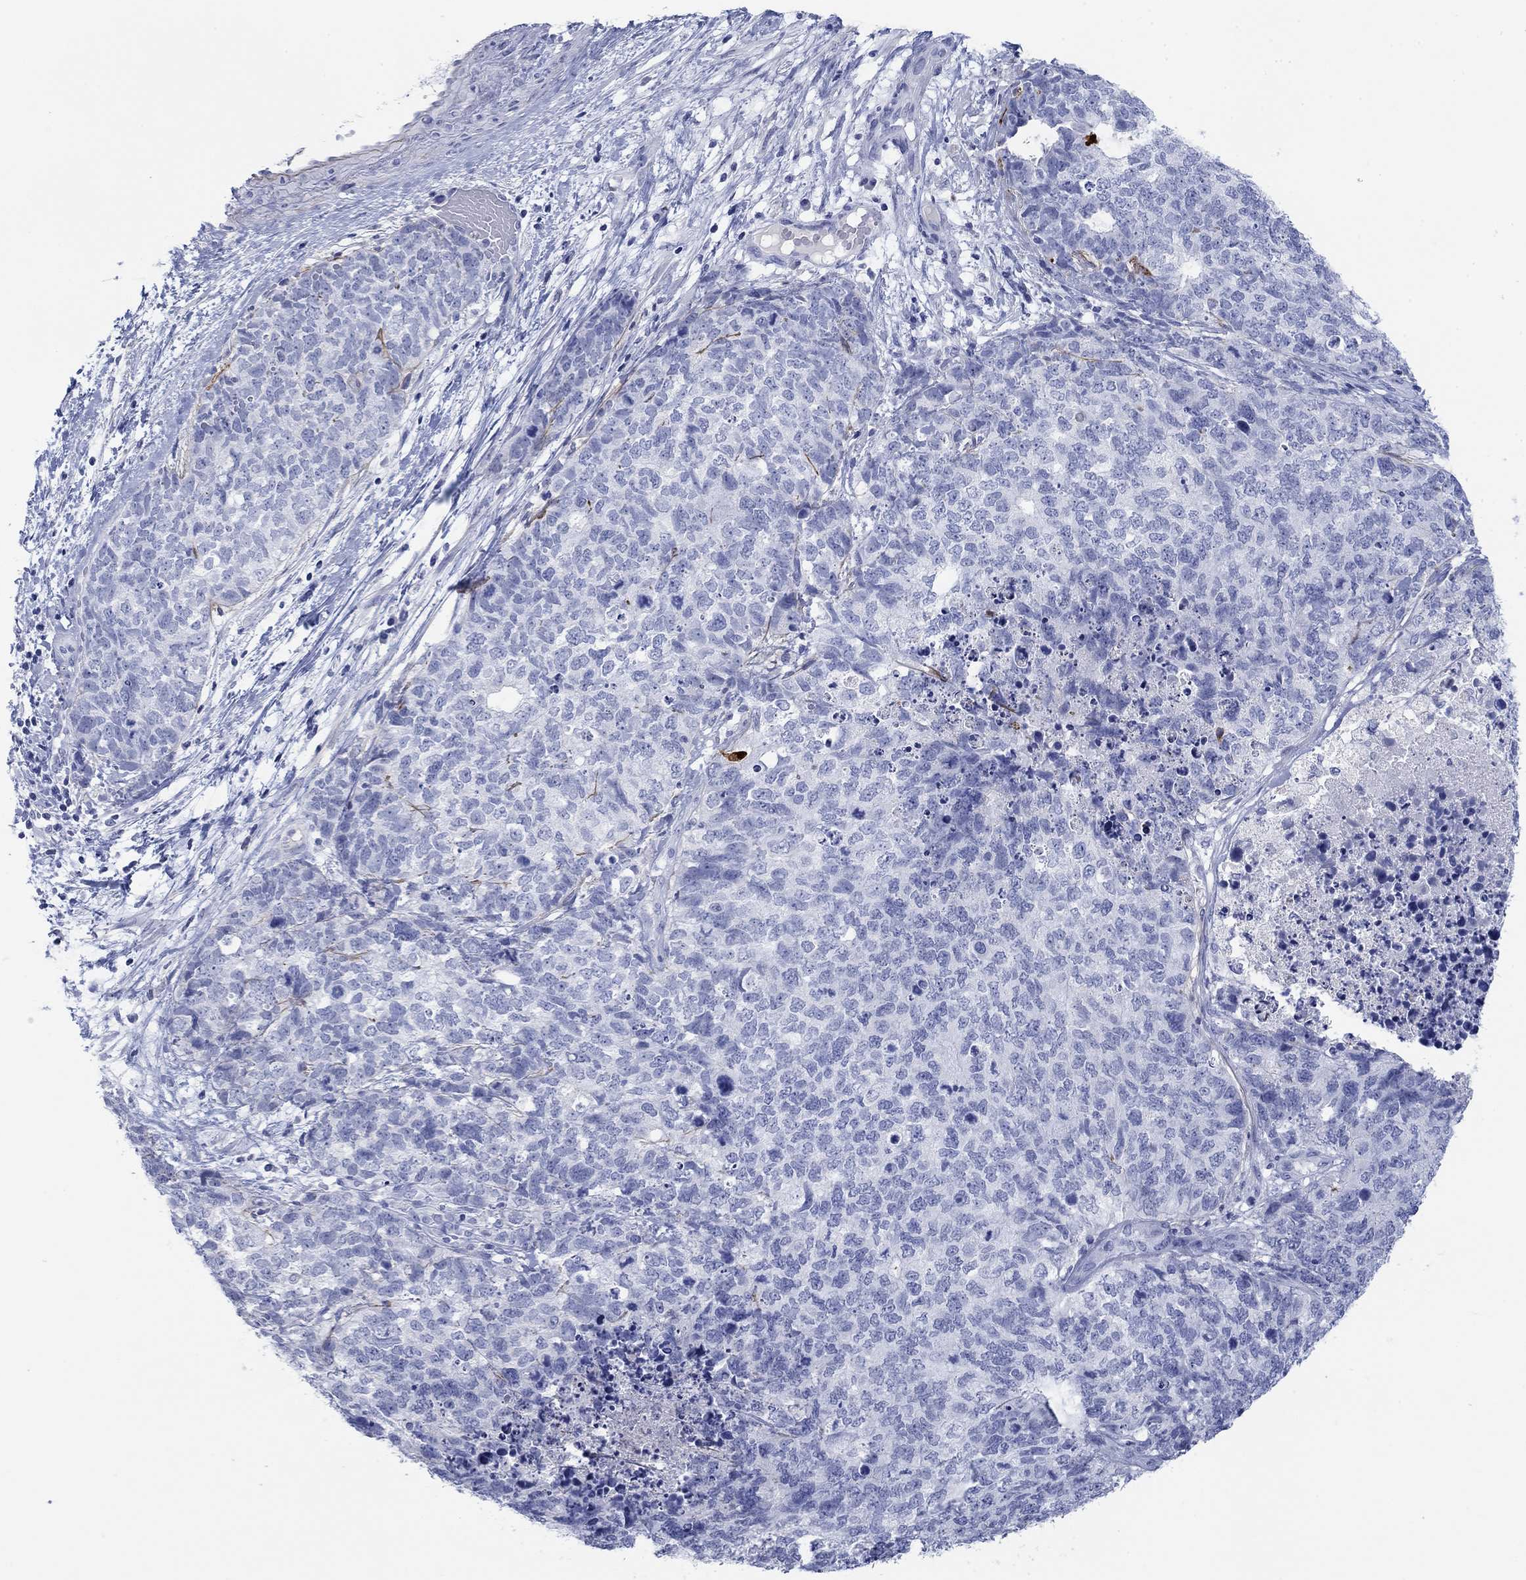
{"staining": {"intensity": "negative", "quantity": "none", "location": "none"}, "tissue": "cervical cancer", "cell_type": "Tumor cells", "image_type": "cancer", "snomed": [{"axis": "morphology", "description": "Squamous cell carcinoma, NOS"}, {"axis": "topography", "description": "Cervix"}], "caption": "Immunohistochemical staining of cervical cancer exhibits no significant expression in tumor cells.", "gene": "PDYN", "patient": {"sex": "female", "age": 63}}